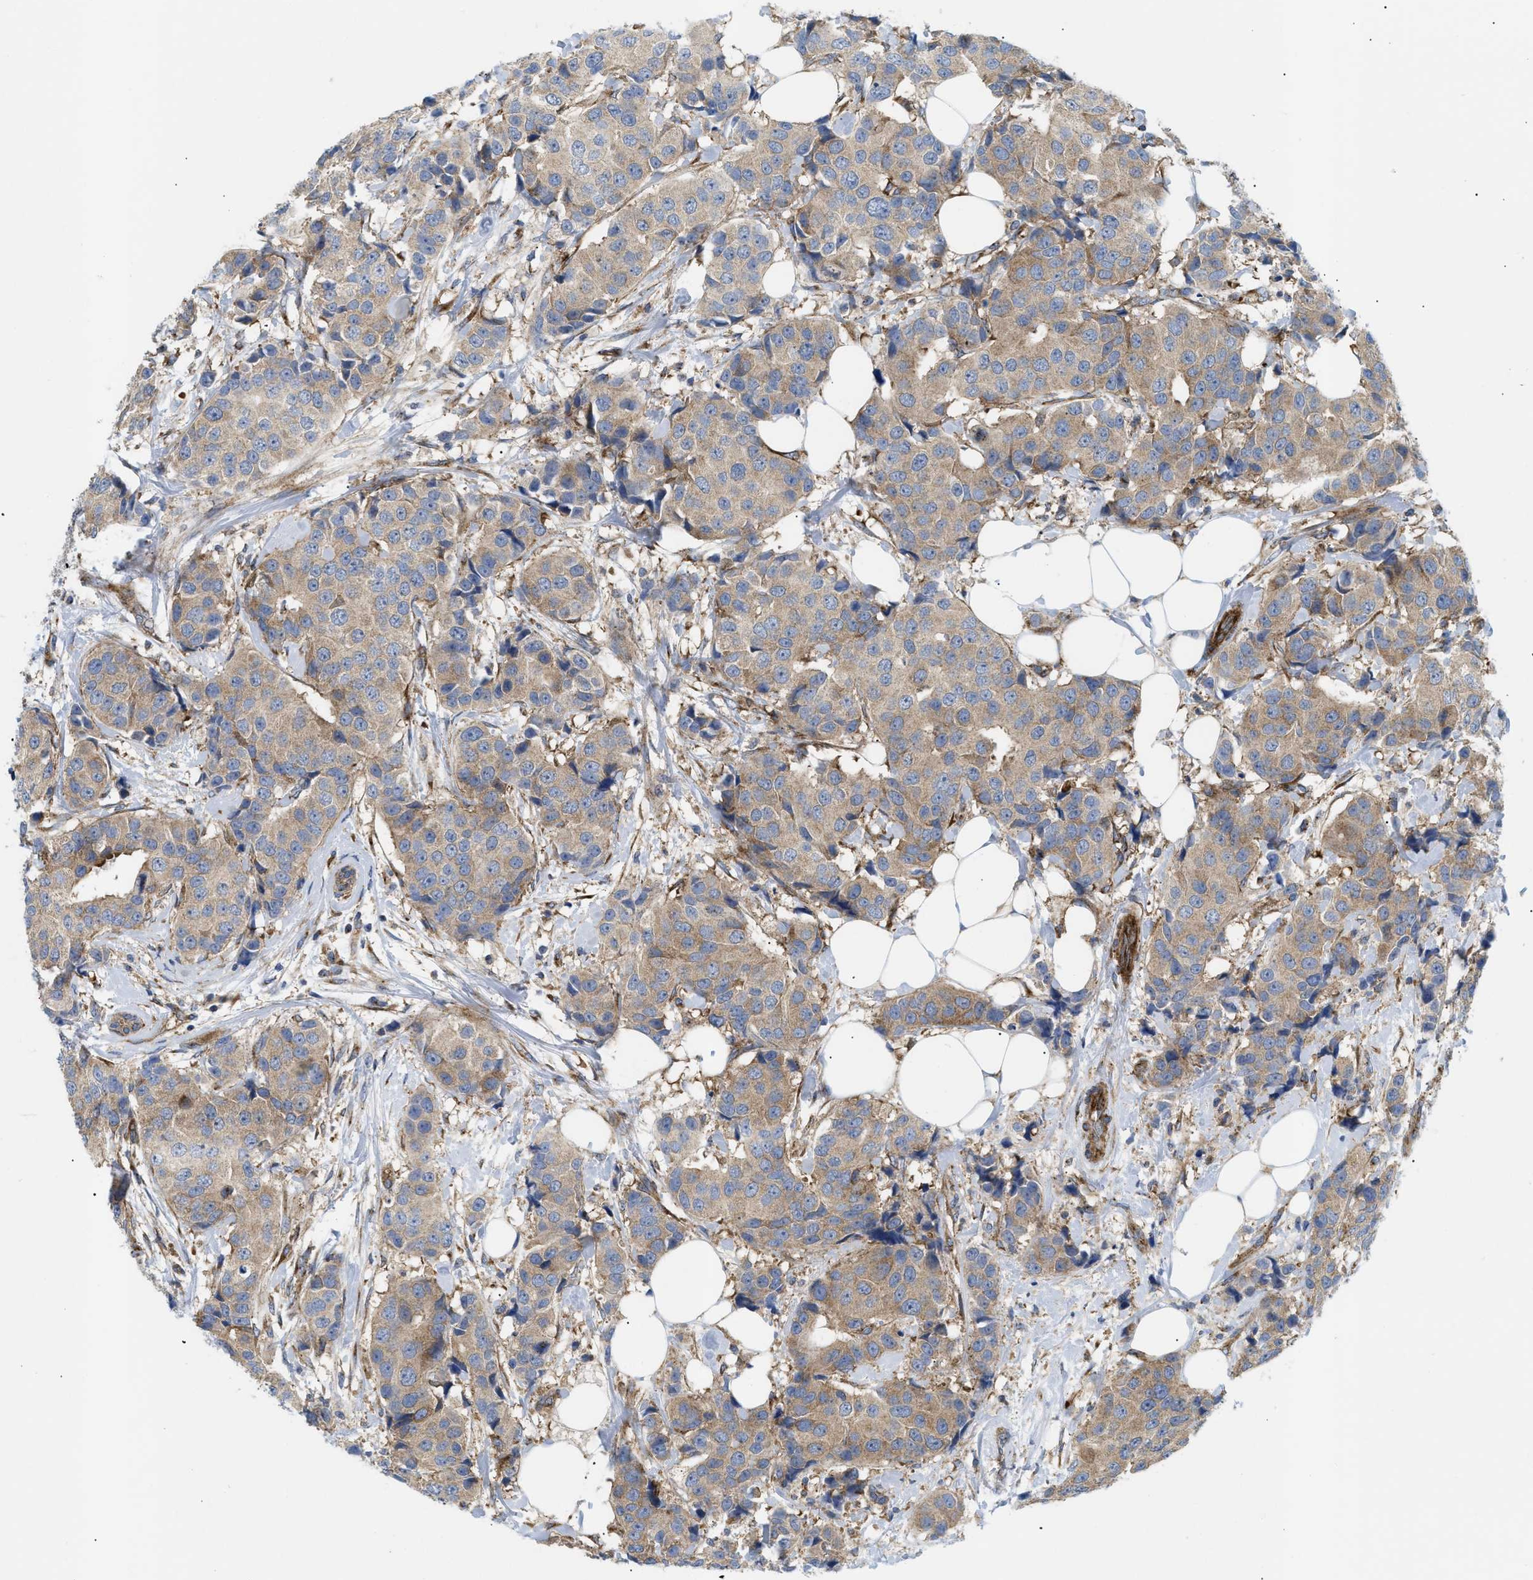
{"staining": {"intensity": "moderate", "quantity": "25%-75%", "location": "cytoplasmic/membranous"}, "tissue": "breast cancer", "cell_type": "Tumor cells", "image_type": "cancer", "snomed": [{"axis": "morphology", "description": "Normal tissue, NOS"}, {"axis": "morphology", "description": "Duct carcinoma"}, {"axis": "topography", "description": "Breast"}], "caption": "DAB (3,3'-diaminobenzidine) immunohistochemical staining of breast cancer exhibits moderate cytoplasmic/membranous protein expression in about 25%-75% of tumor cells.", "gene": "DCTN4", "patient": {"sex": "female", "age": 39}}